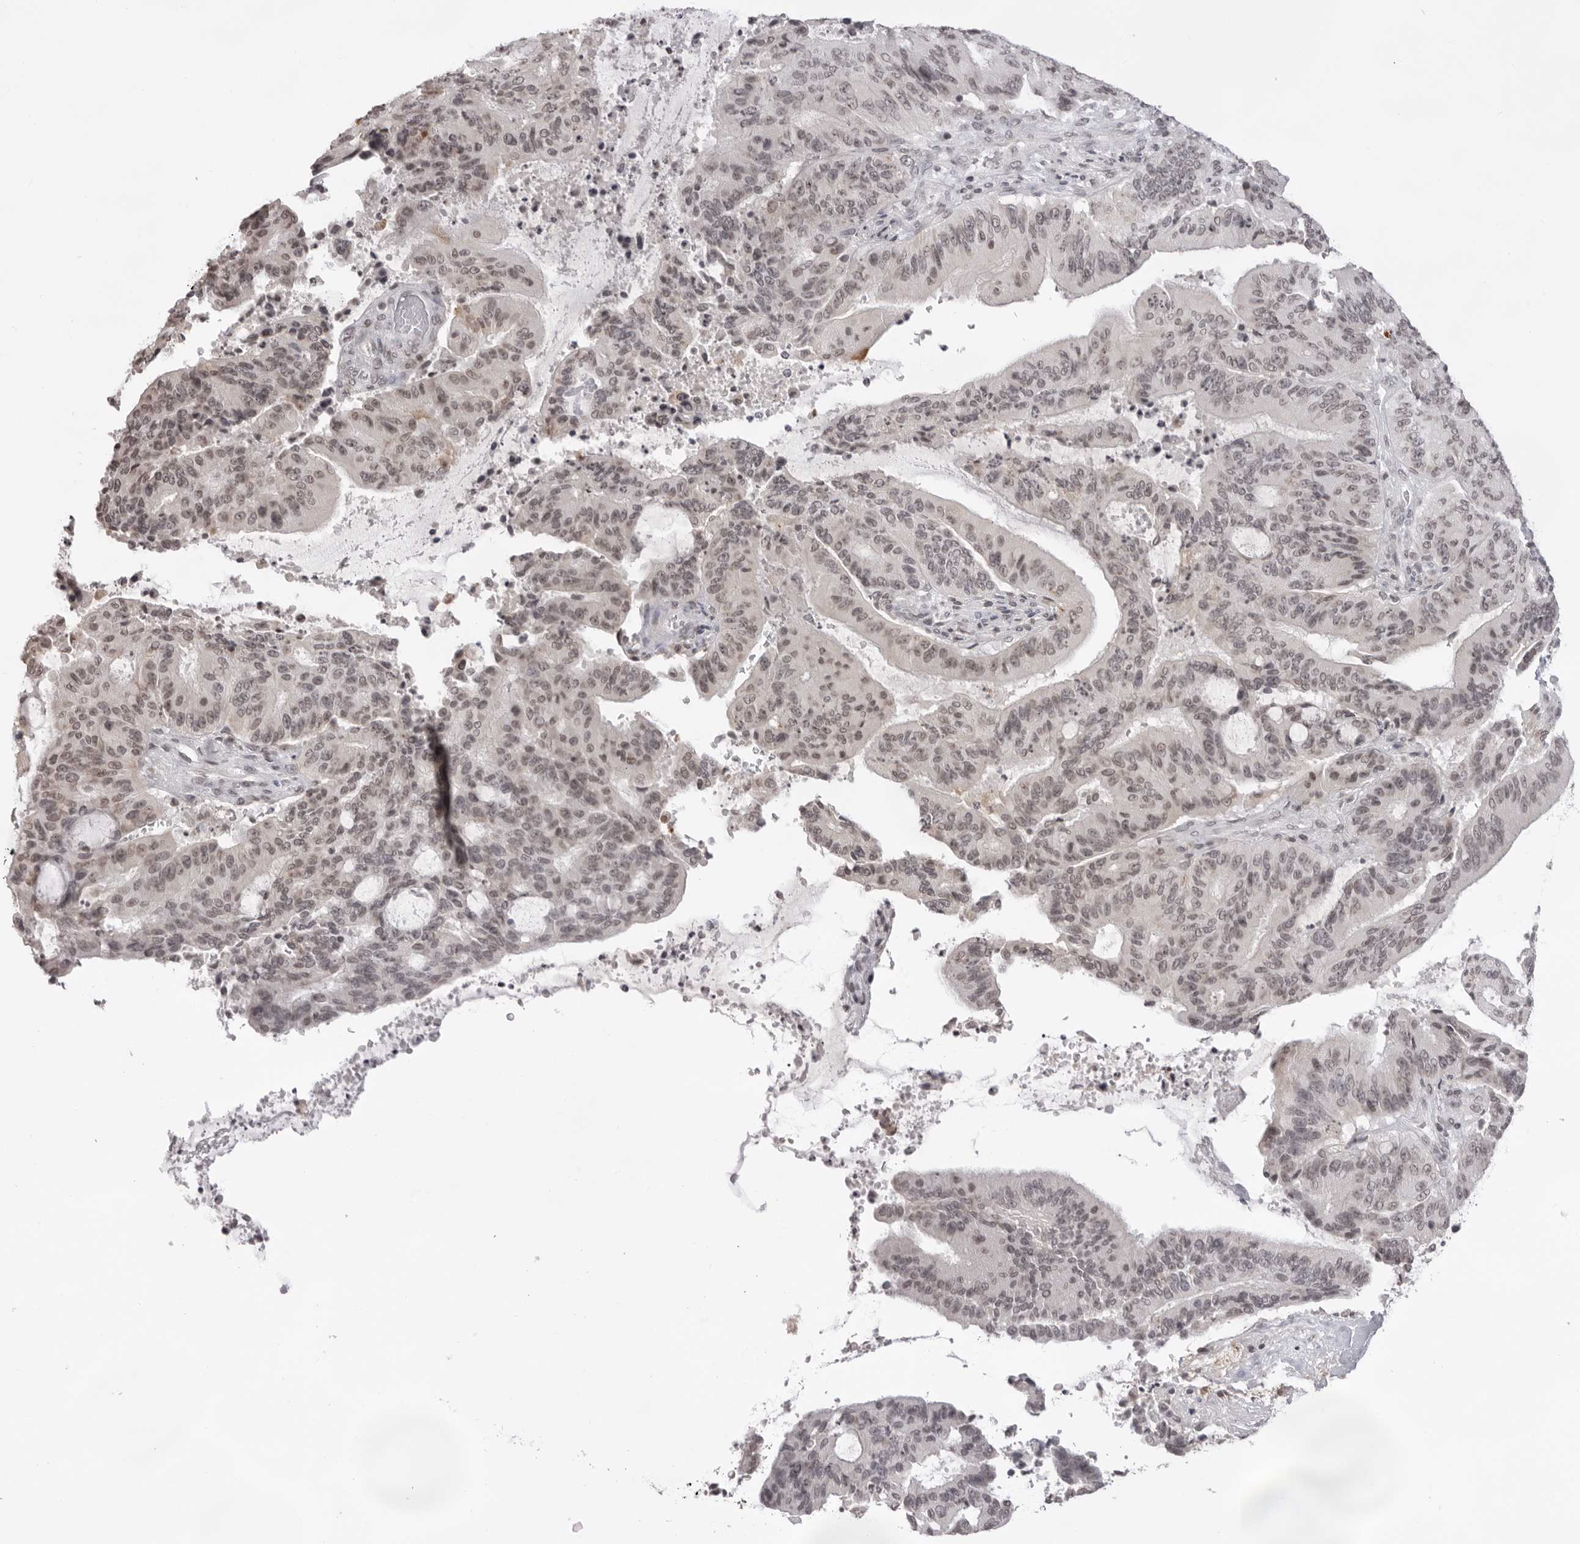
{"staining": {"intensity": "weak", "quantity": ">75%", "location": "nuclear"}, "tissue": "liver cancer", "cell_type": "Tumor cells", "image_type": "cancer", "snomed": [{"axis": "morphology", "description": "Normal tissue, NOS"}, {"axis": "morphology", "description": "Cholangiocarcinoma"}, {"axis": "topography", "description": "Liver"}, {"axis": "topography", "description": "Peripheral nerve tissue"}], "caption": "Tumor cells show weak nuclear expression in approximately >75% of cells in liver cancer.", "gene": "NTM", "patient": {"sex": "female", "age": 73}}